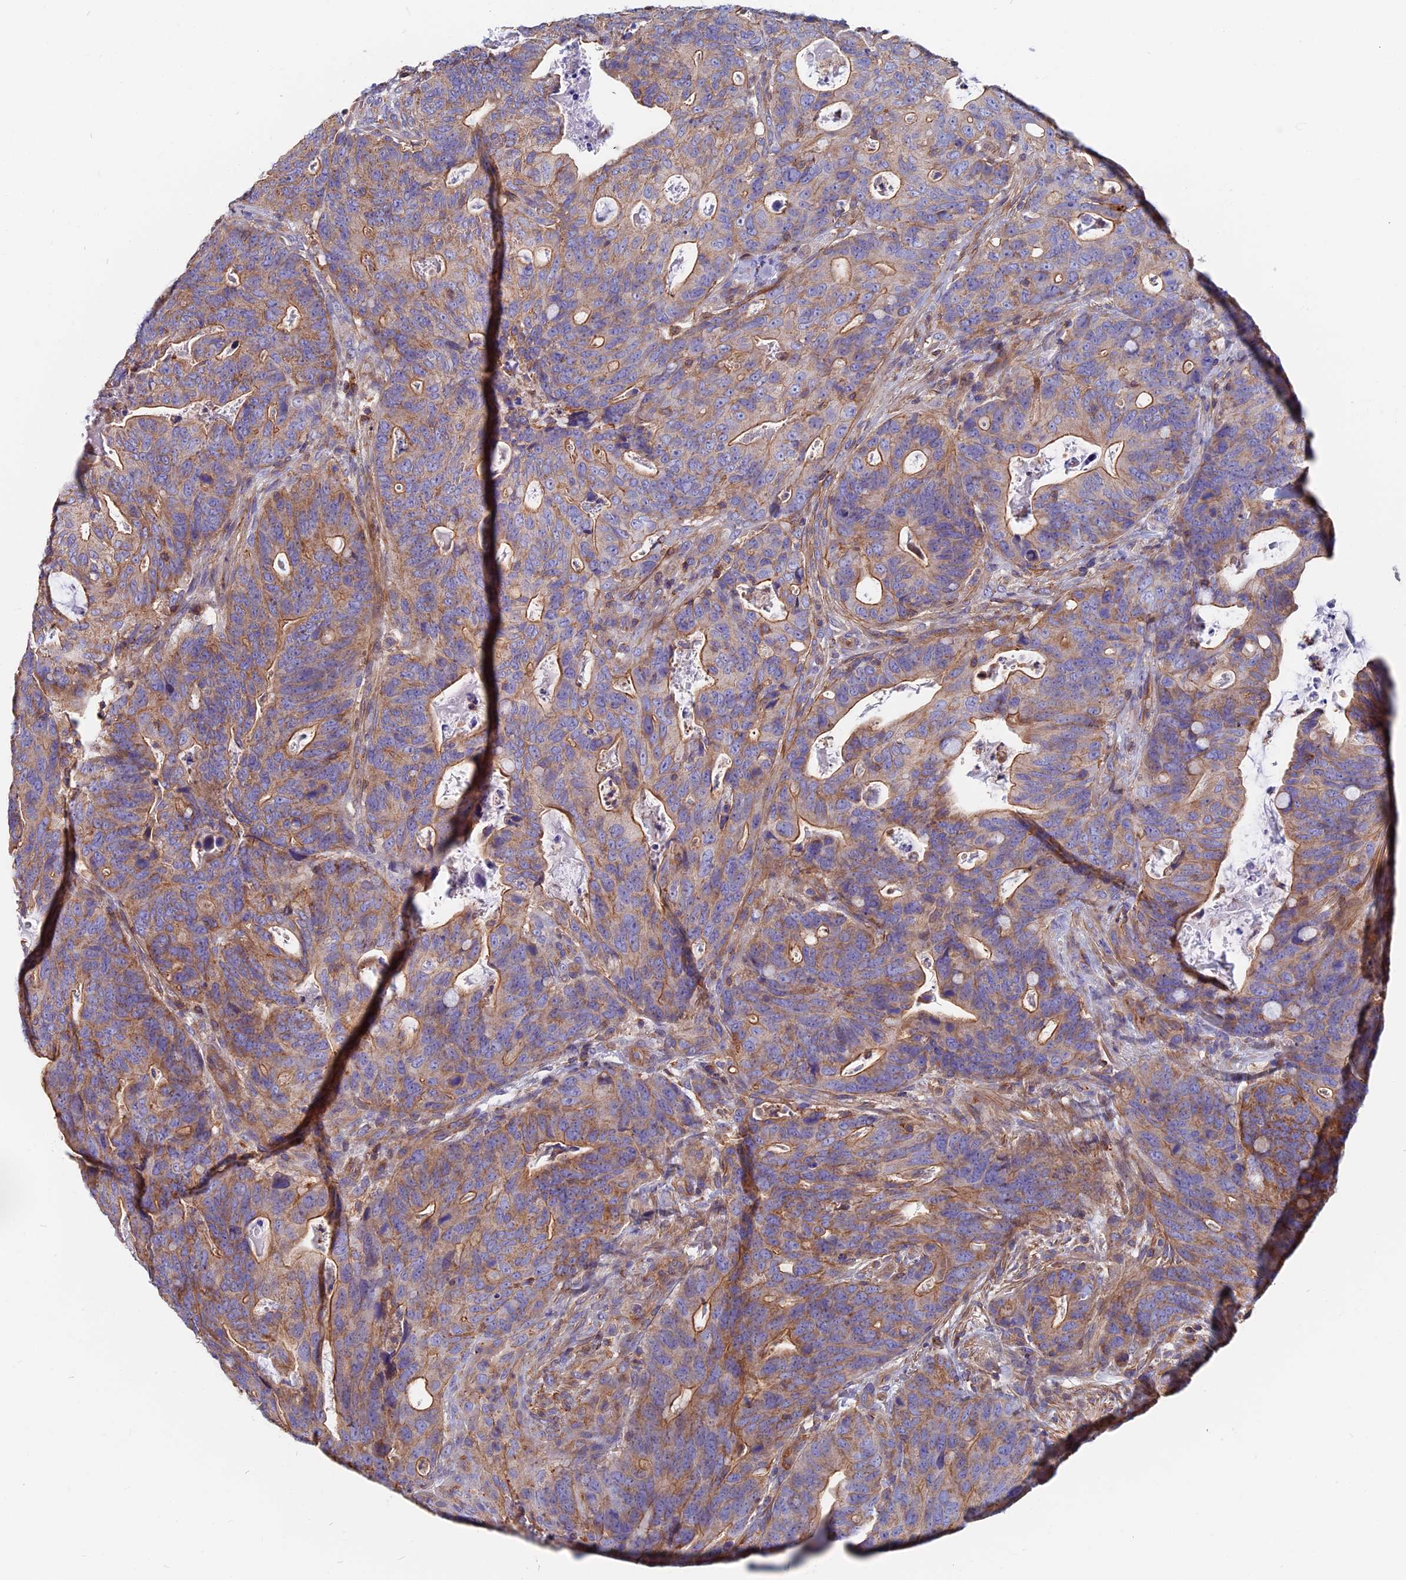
{"staining": {"intensity": "moderate", "quantity": ">75%", "location": "cytoplasmic/membranous"}, "tissue": "colorectal cancer", "cell_type": "Tumor cells", "image_type": "cancer", "snomed": [{"axis": "morphology", "description": "Adenocarcinoma, NOS"}, {"axis": "topography", "description": "Colon"}], "caption": "A high-resolution photomicrograph shows IHC staining of colorectal cancer (adenocarcinoma), which shows moderate cytoplasmic/membranous positivity in about >75% of tumor cells.", "gene": "HSD17B8", "patient": {"sex": "female", "age": 82}}